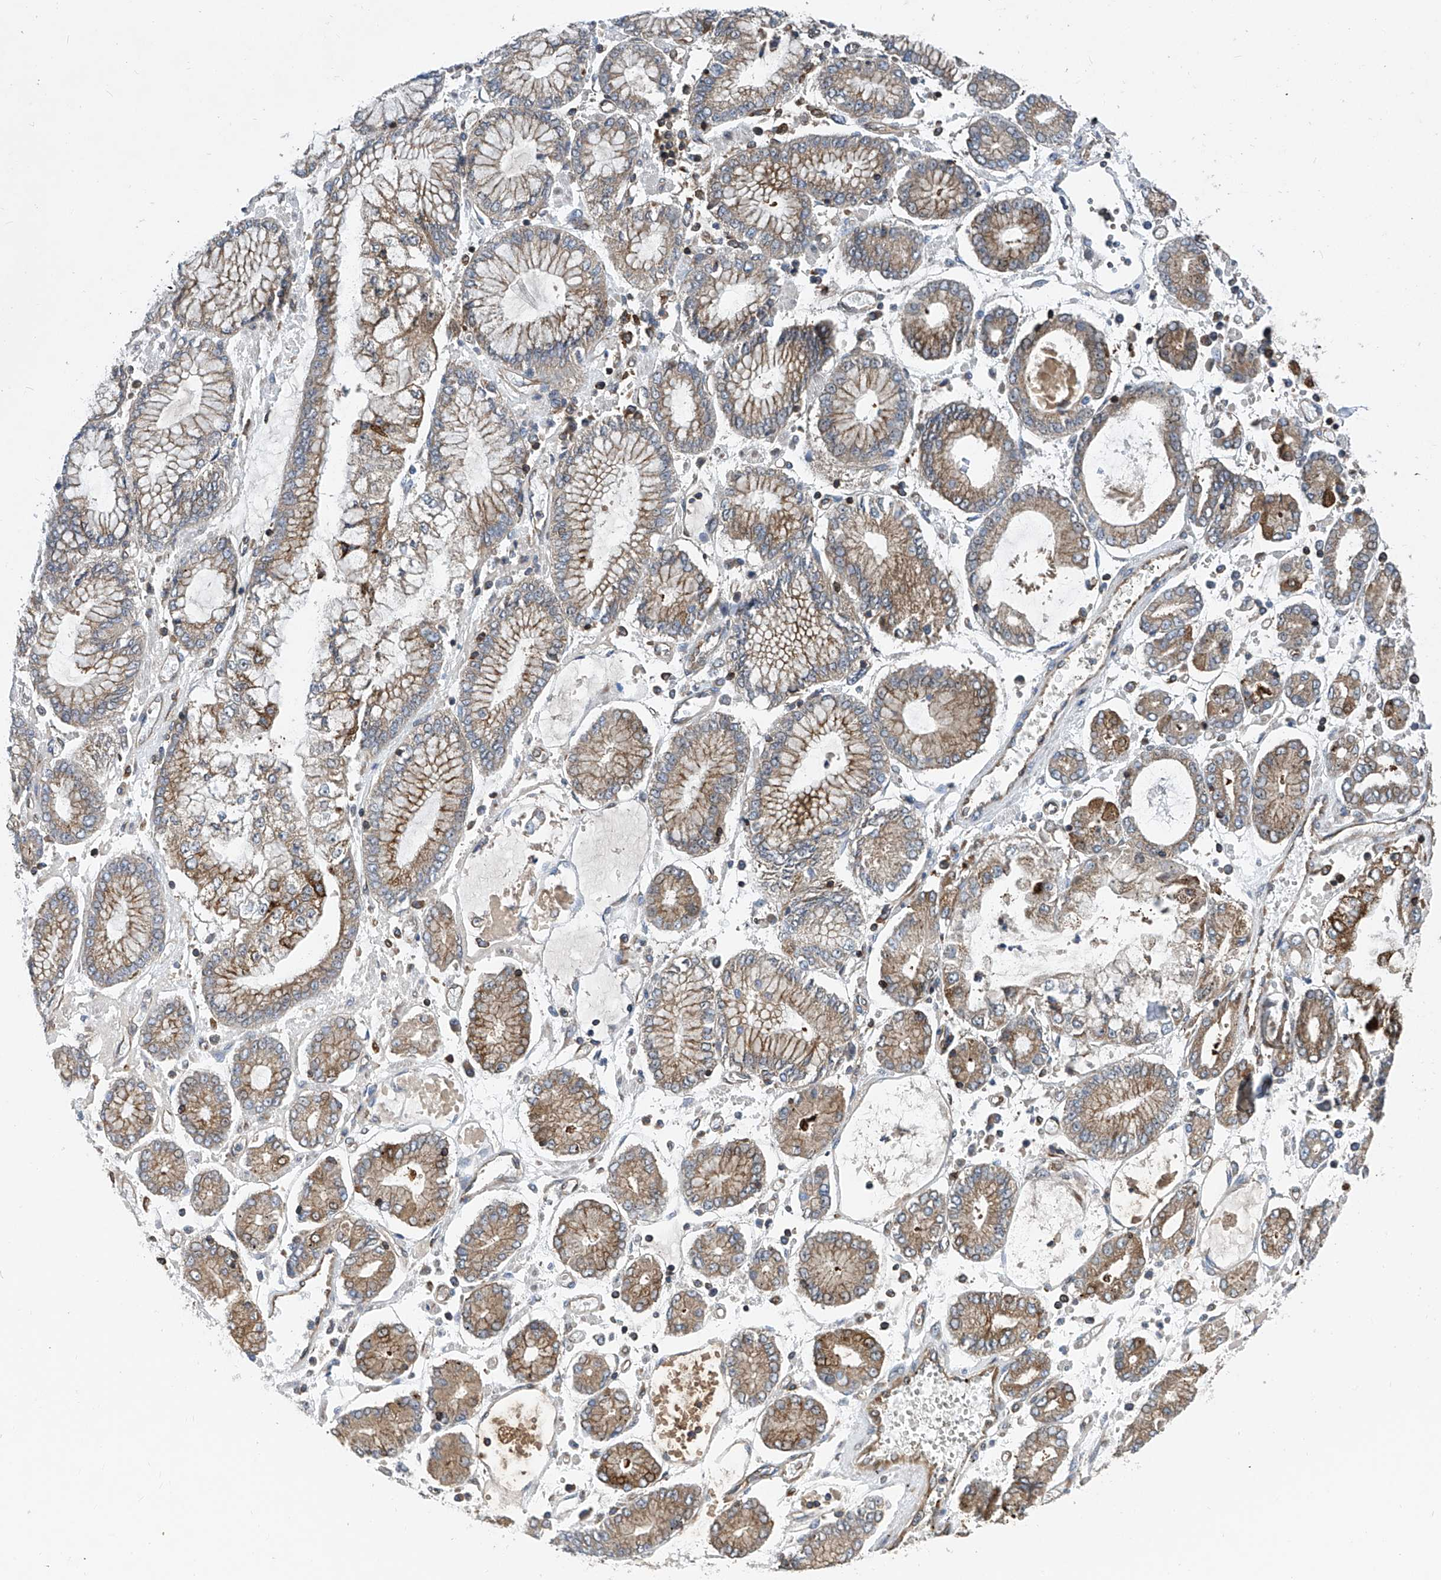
{"staining": {"intensity": "moderate", "quantity": "25%-75%", "location": "cytoplasmic/membranous"}, "tissue": "stomach cancer", "cell_type": "Tumor cells", "image_type": "cancer", "snomed": [{"axis": "morphology", "description": "Adenocarcinoma, NOS"}, {"axis": "topography", "description": "Stomach"}], "caption": "Immunohistochemical staining of stomach cancer (adenocarcinoma) displays moderate cytoplasmic/membranous protein expression in about 25%-75% of tumor cells.", "gene": "TRIM38", "patient": {"sex": "male", "age": 76}}